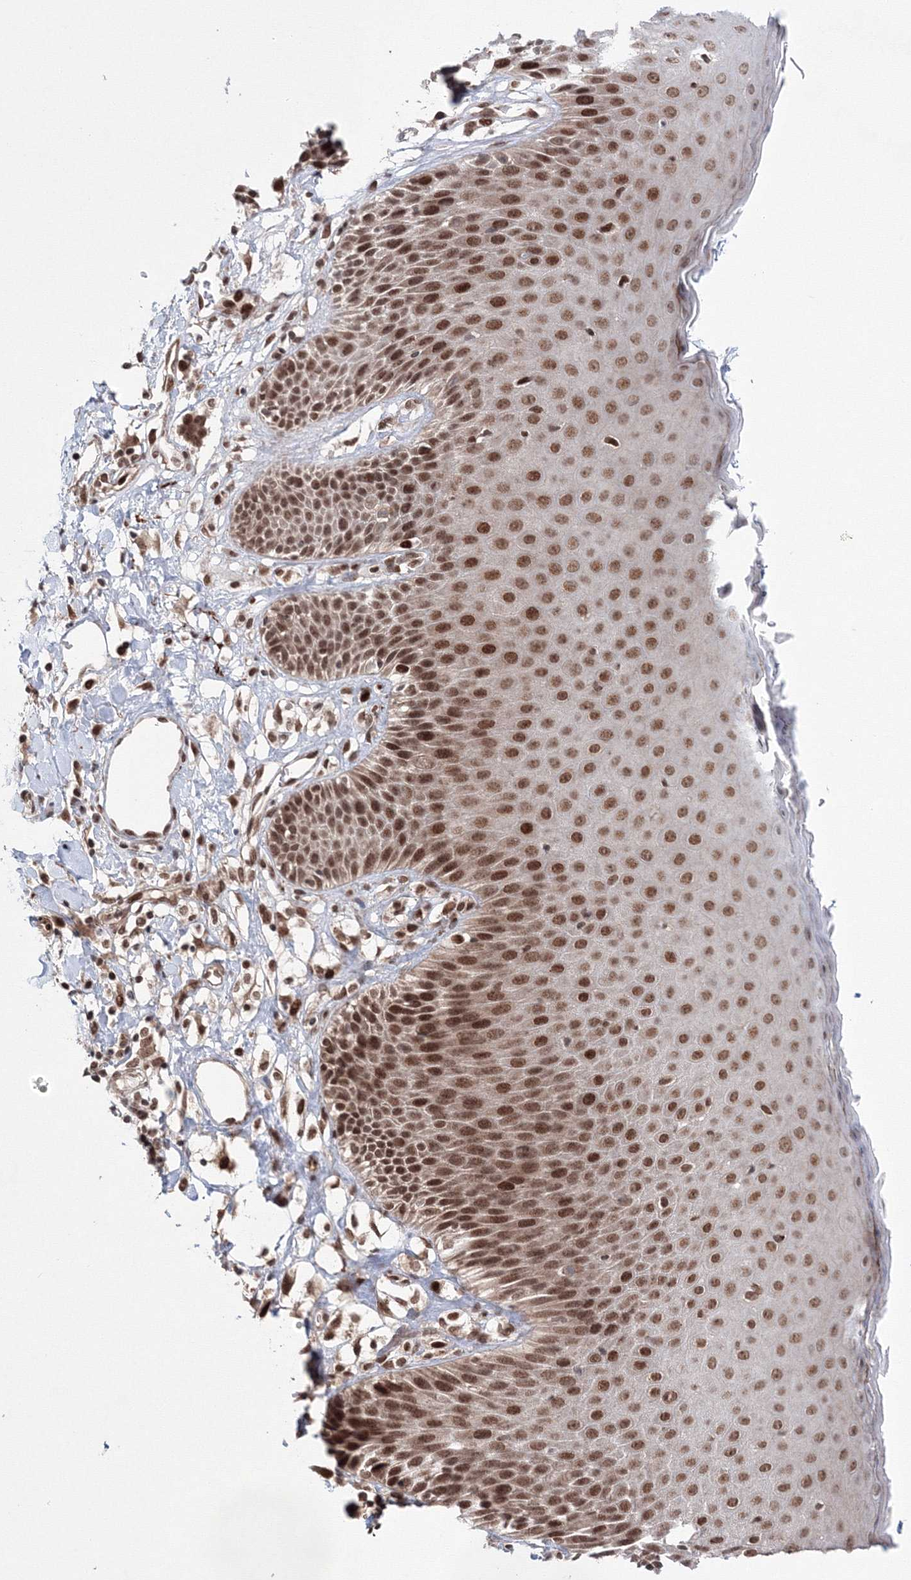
{"staining": {"intensity": "moderate", "quantity": ">75%", "location": "nuclear"}, "tissue": "skin", "cell_type": "Epidermal cells", "image_type": "normal", "snomed": [{"axis": "morphology", "description": "Normal tissue, NOS"}, {"axis": "topography", "description": "Vulva"}], "caption": "Skin was stained to show a protein in brown. There is medium levels of moderate nuclear expression in approximately >75% of epidermal cells. (Brightfield microscopy of DAB IHC at high magnification).", "gene": "NOA1", "patient": {"sex": "female", "age": 68}}